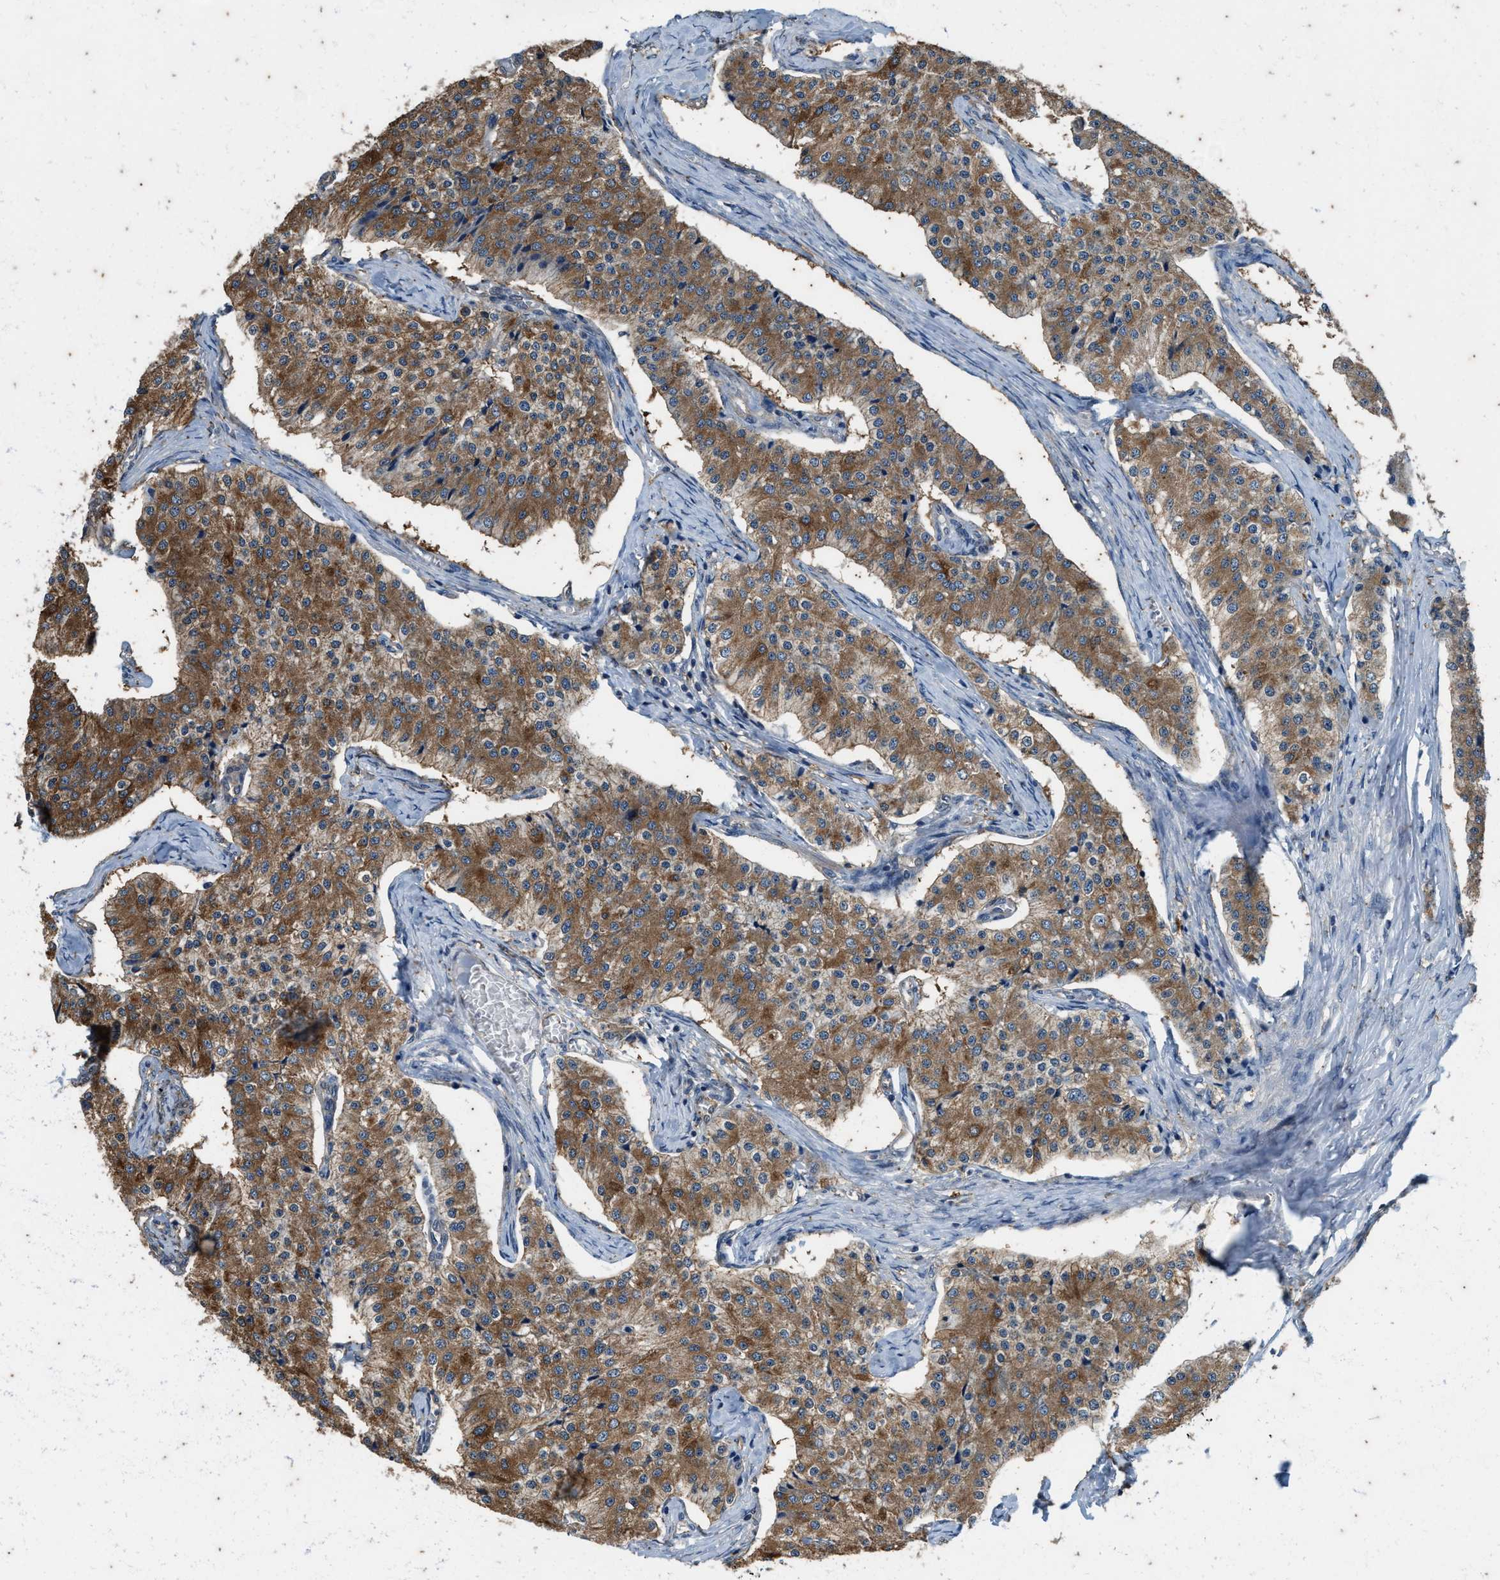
{"staining": {"intensity": "moderate", "quantity": ">75%", "location": "cytoplasmic/membranous"}, "tissue": "carcinoid", "cell_type": "Tumor cells", "image_type": "cancer", "snomed": [{"axis": "morphology", "description": "Carcinoid, malignant, NOS"}, {"axis": "topography", "description": "Colon"}], "caption": "Protein staining demonstrates moderate cytoplasmic/membranous positivity in about >75% of tumor cells in malignant carcinoid.", "gene": "COX19", "patient": {"sex": "female", "age": 52}}